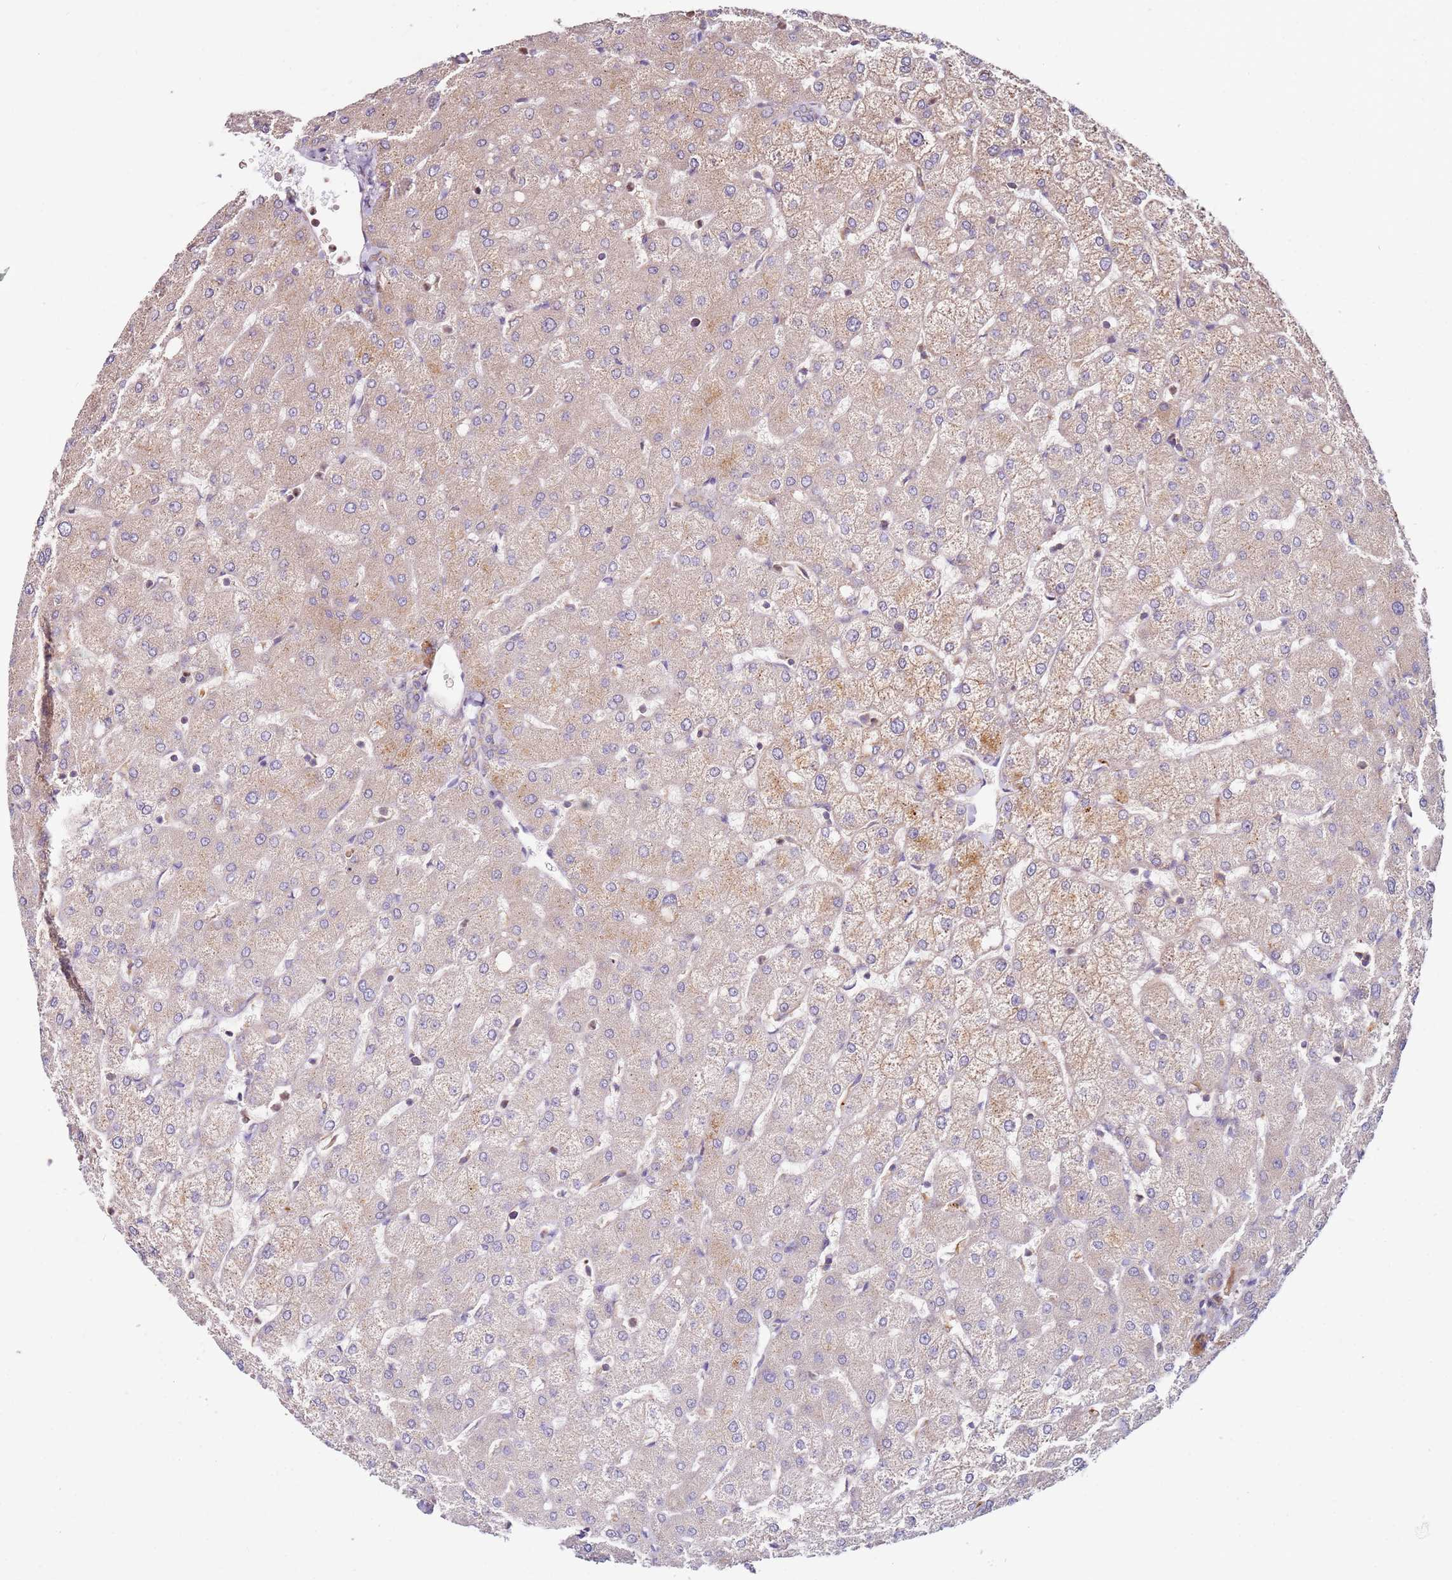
{"staining": {"intensity": "negative", "quantity": "none", "location": "none"}, "tissue": "liver", "cell_type": "Cholangiocytes", "image_type": "normal", "snomed": [{"axis": "morphology", "description": "Normal tissue, NOS"}, {"axis": "topography", "description": "Liver"}], "caption": "Immunohistochemical staining of normal liver reveals no significant staining in cholangiocytes. (DAB (3,3'-diaminobenzidine) immunohistochemistry, high magnification).", "gene": "CNOT9", "patient": {"sex": "female", "age": 54}}